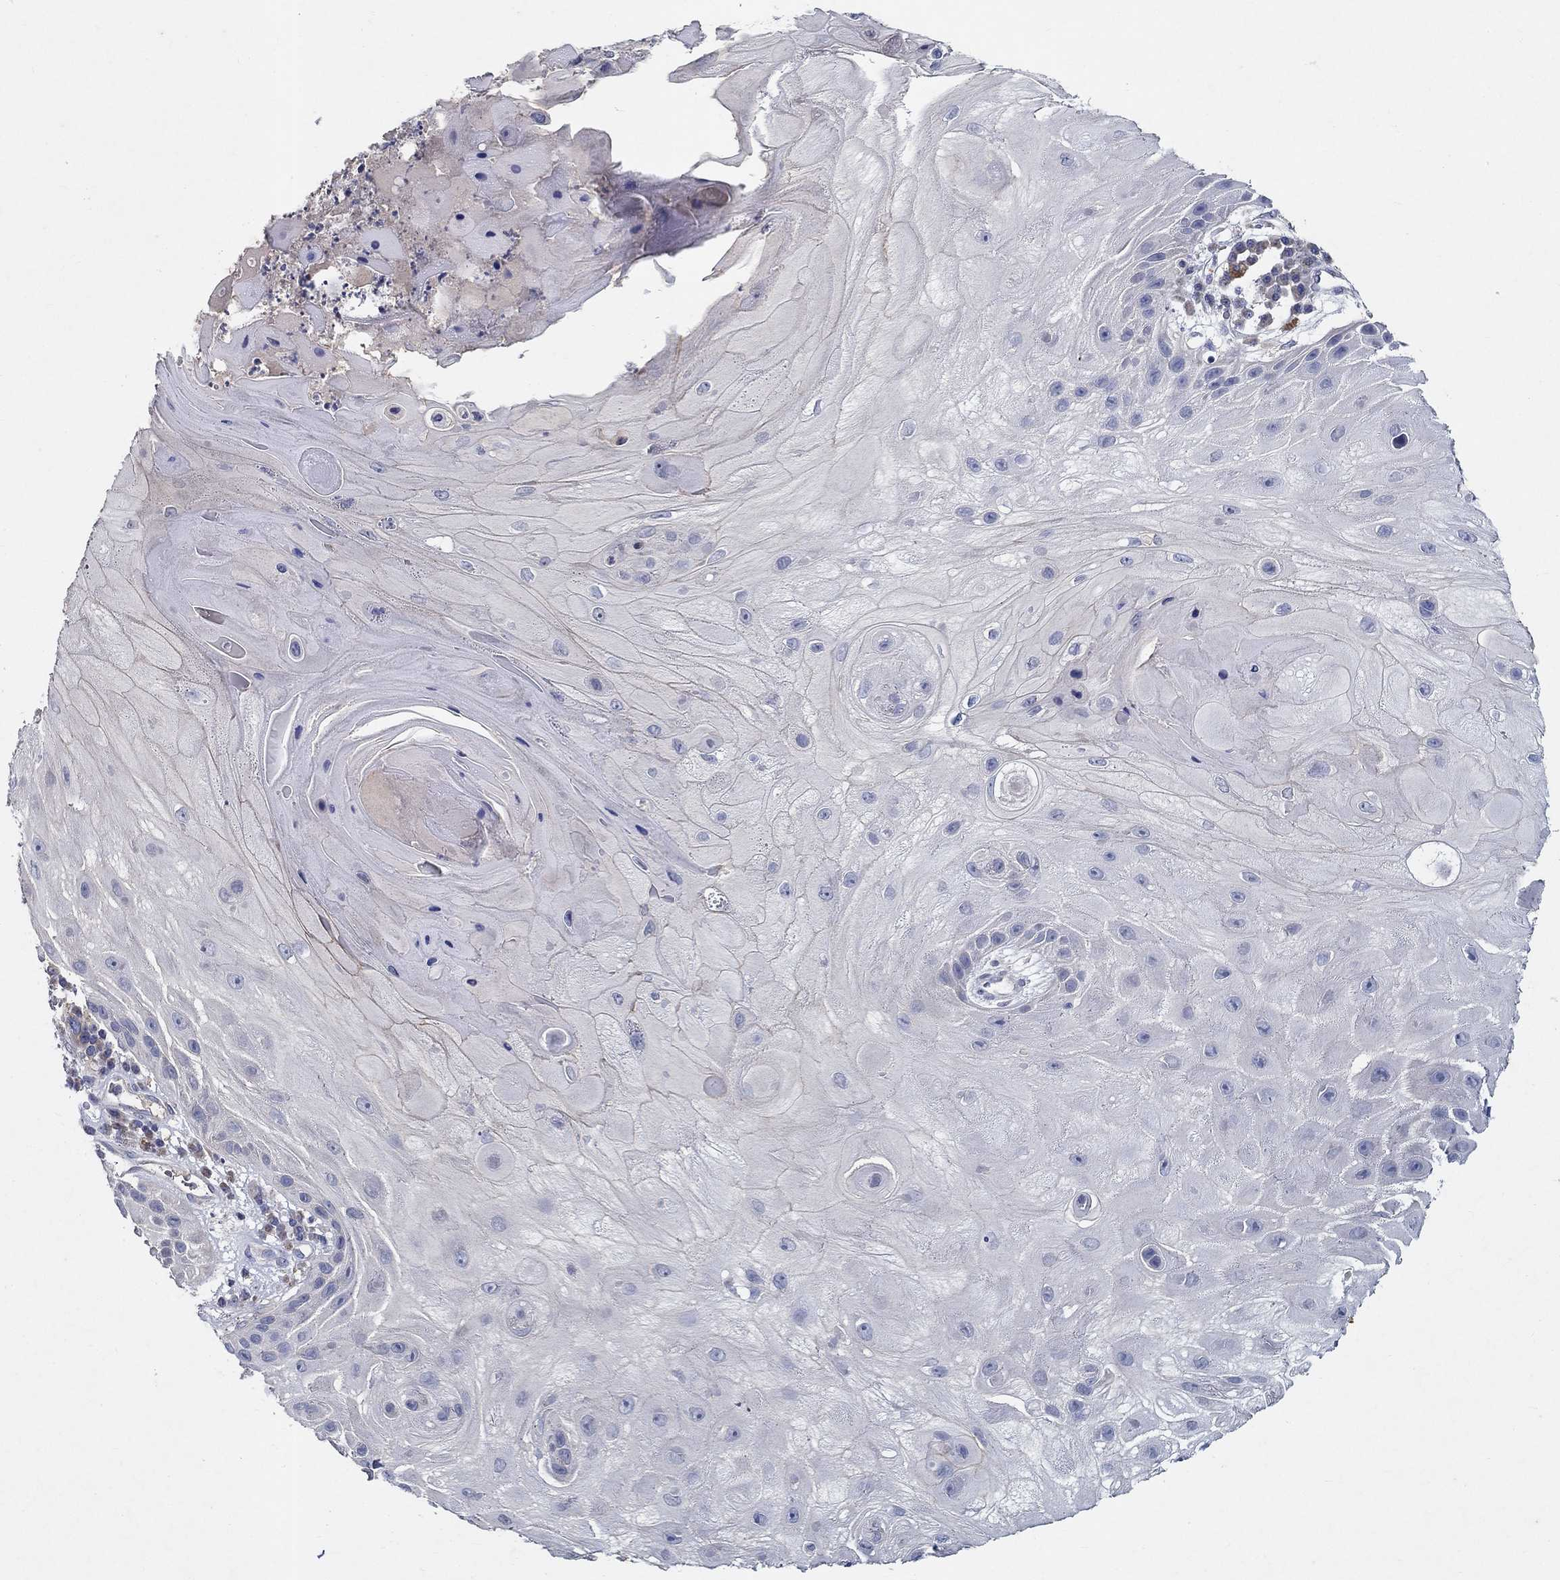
{"staining": {"intensity": "negative", "quantity": "none", "location": "none"}, "tissue": "skin cancer", "cell_type": "Tumor cells", "image_type": "cancer", "snomed": [{"axis": "morphology", "description": "Normal tissue, NOS"}, {"axis": "morphology", "description": "Squamous cell carcinoma, NOS"}, {"axis": "topography", "description": "Skin"}], "caption": "Squamous cell carcinoma (skin) was stained to show a protein in brown. There is no significant positivity in tumor cells.", "gene": "PROZ", "patient": {"sex": "male", "age": 79}}